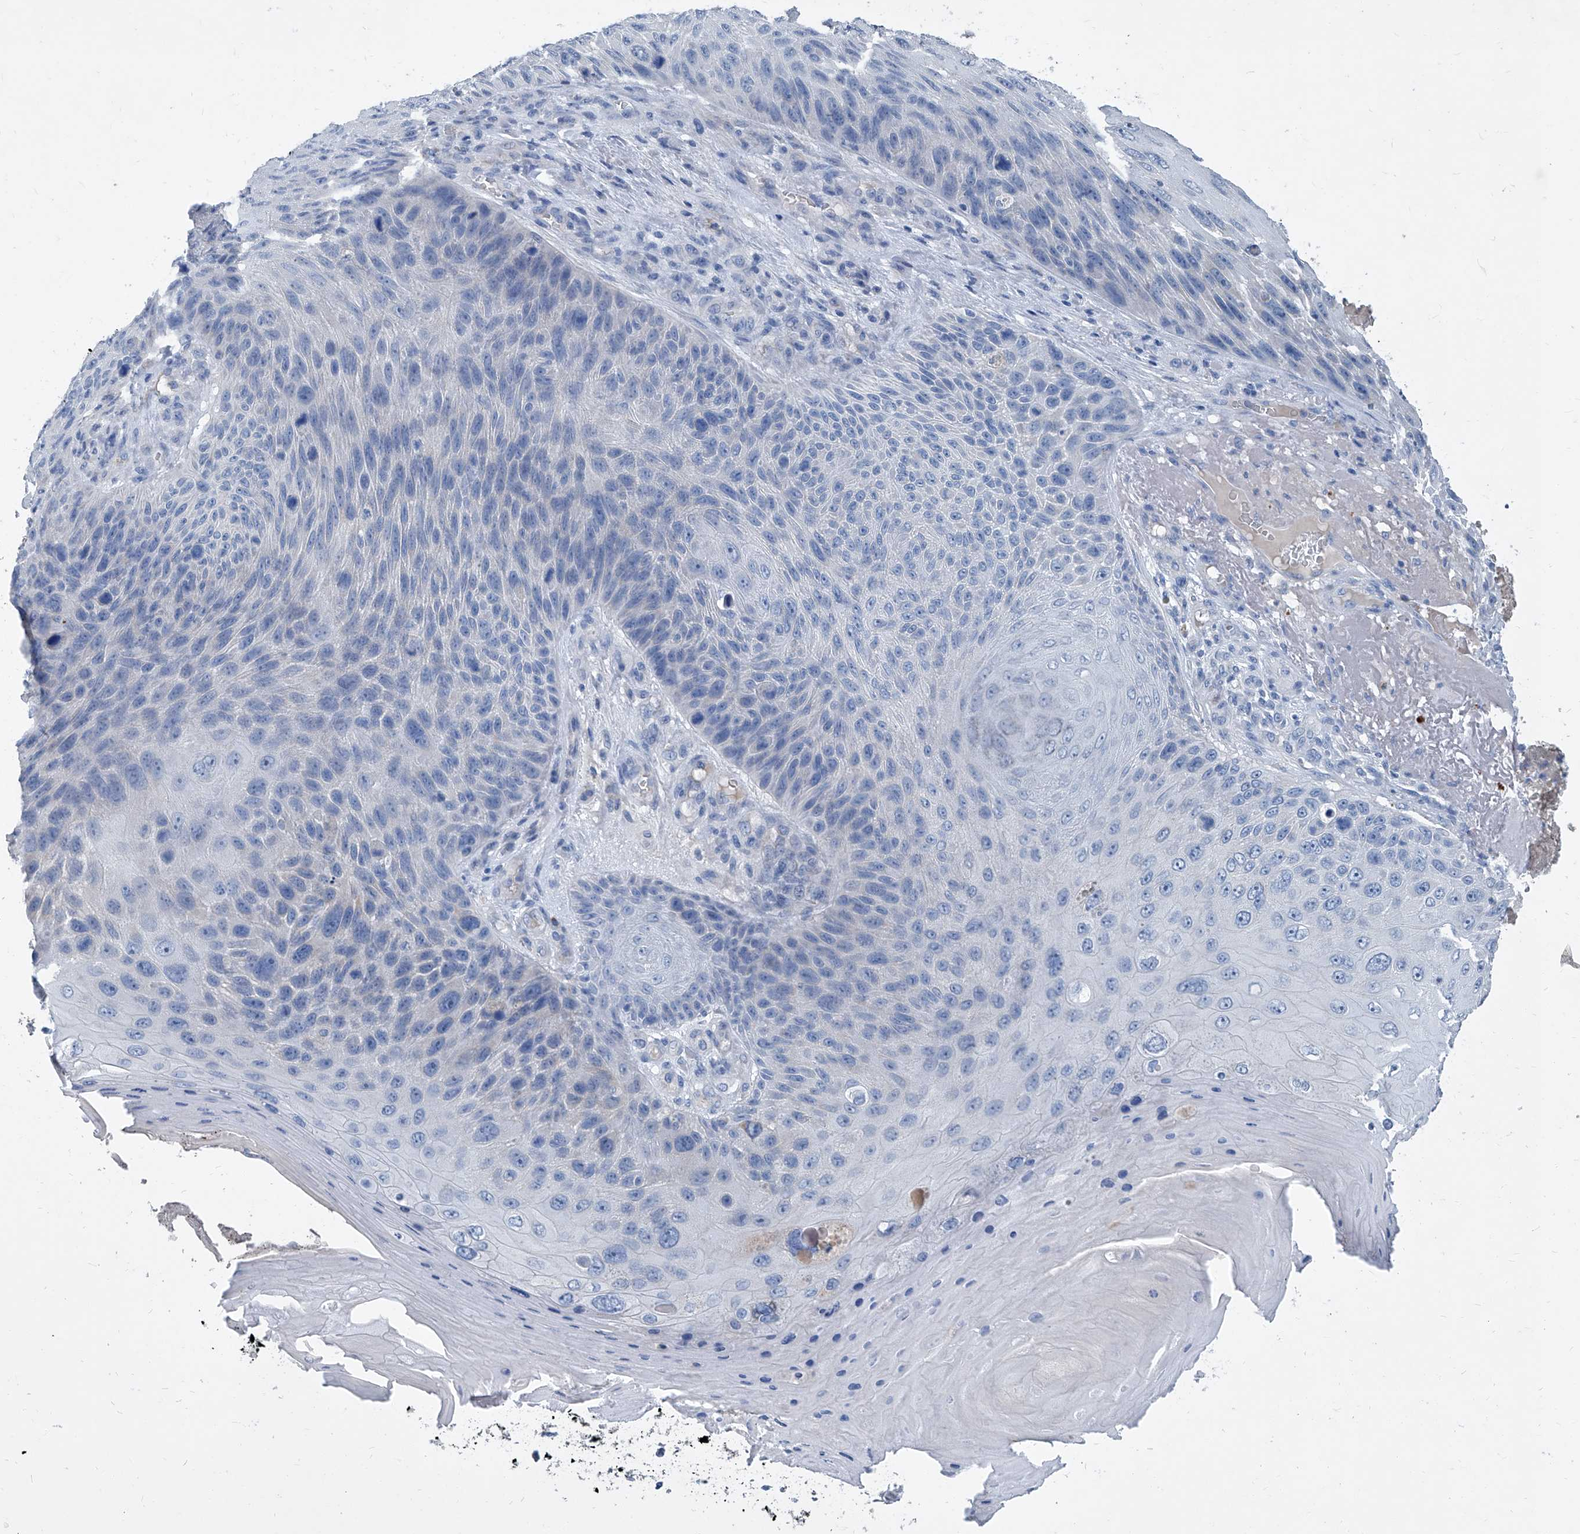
{"staining": {"intensity": "negative", "quantity": "none", "location": "none"}, "tissue": "skin cancer", "cell_type": "Tumor cells", "image_type": "cancer", "snomed": [{"axis": "morphology", "description": "Squamous cell carcinoma, NOS"}, {"axis": "topography", "description": "Skin"}], "caption": "Immunohistochemical staining of human squamous cell carcinoma (skin) reveals no significant expression in tumor cells.", "gene": "MTARC1", "patient": {"sex": "female", "age": 88}}